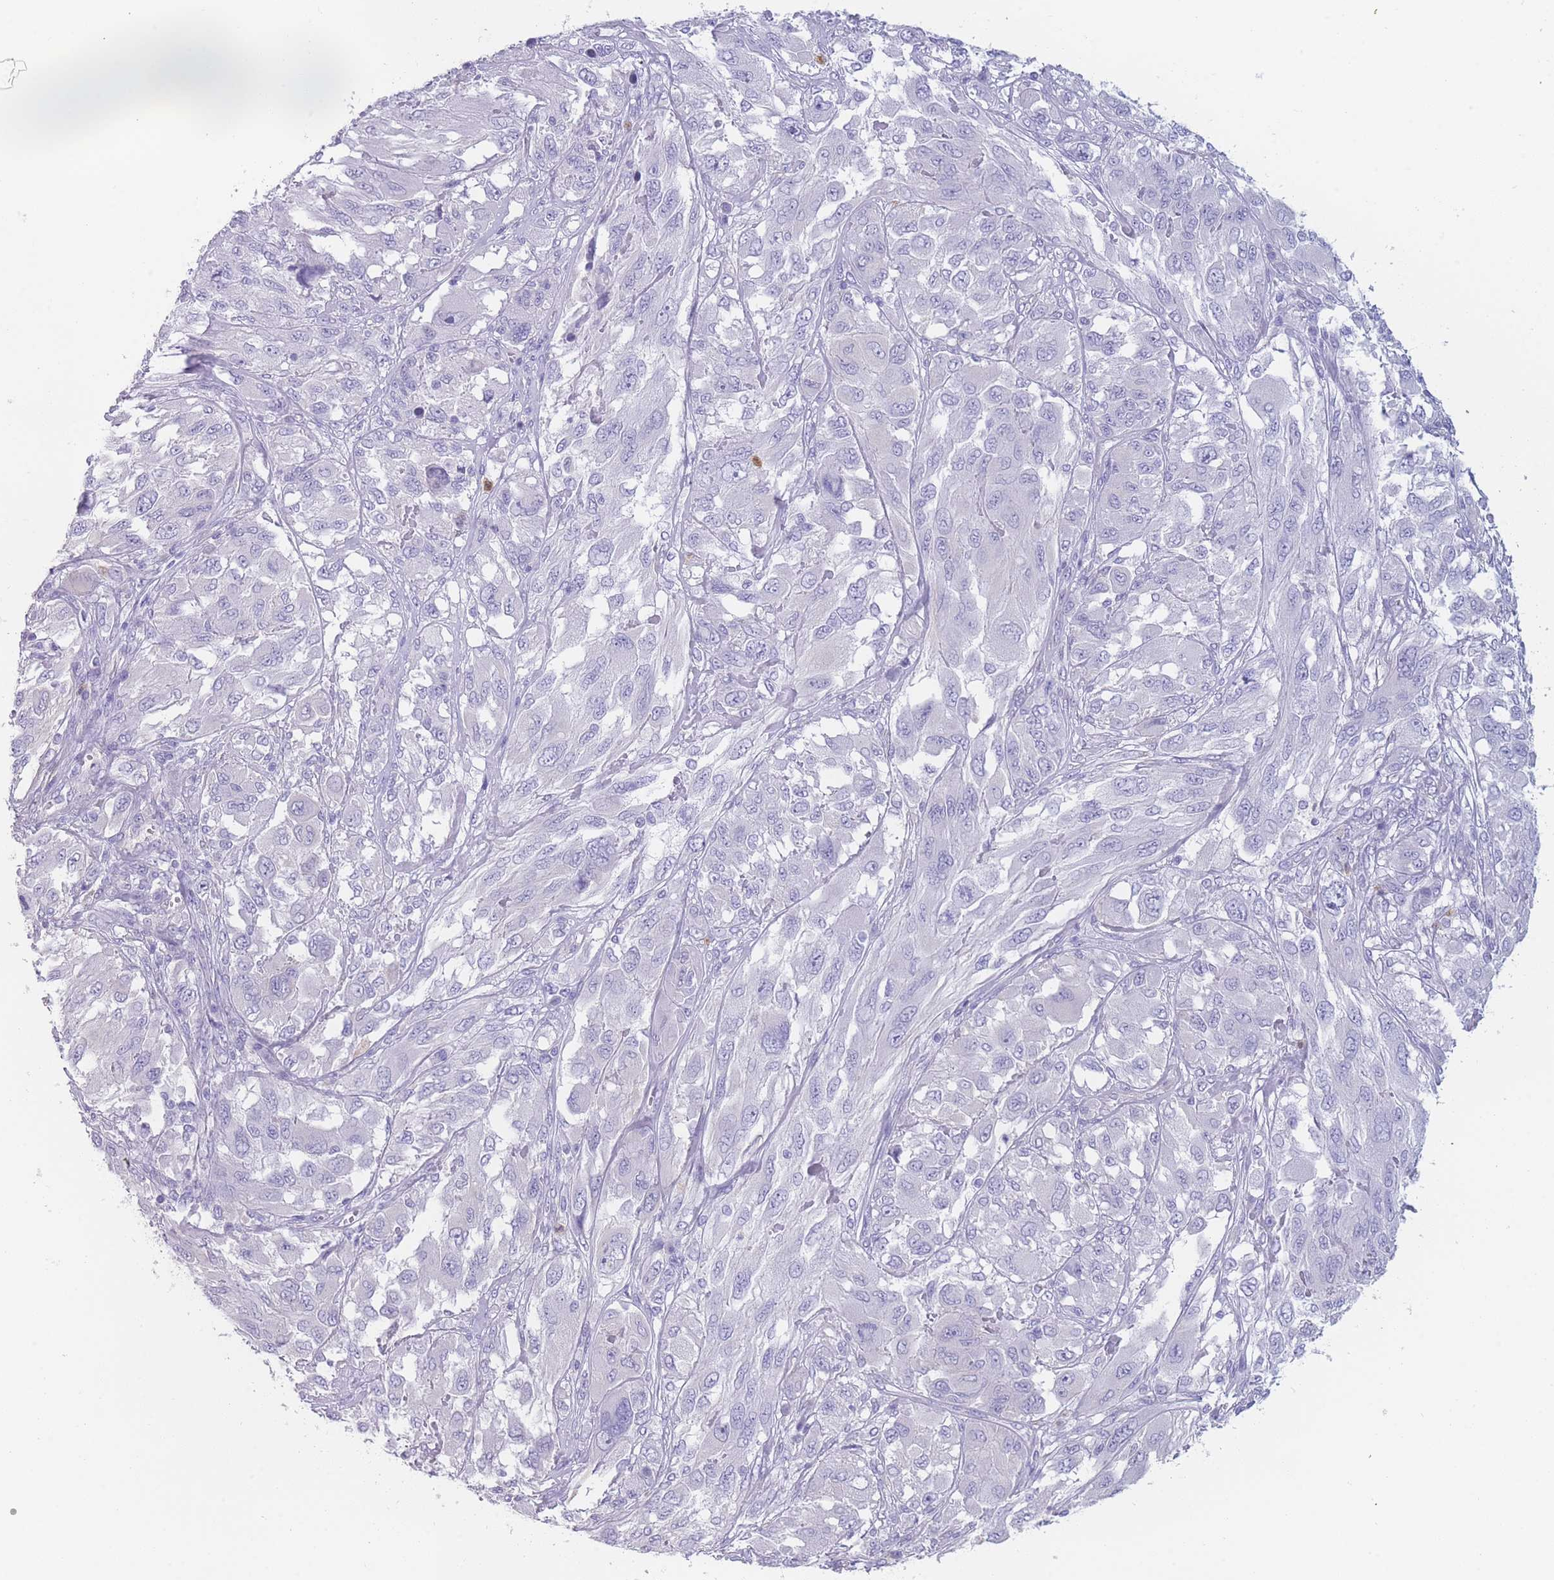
{"staining": {"intensity": "negative", "quantity": "none", "location": "none"}, "tissue": "melanoma", "cell_type": "Tumor cells", "image_type": "cancer", "snomed": [{"axis": "morphology", "description": "Malignant melanoma, NOS"}, {"axis": "topography", "description": "Skin"}], "caption": "Protein analysis of malignant melanoma reveals no significant expression in tumor cells. (Immunohistochemistry, brightfield microscopy, high magnification).", "gene": "ZNF627", "patient": {"sex": "female", "age": 91}}